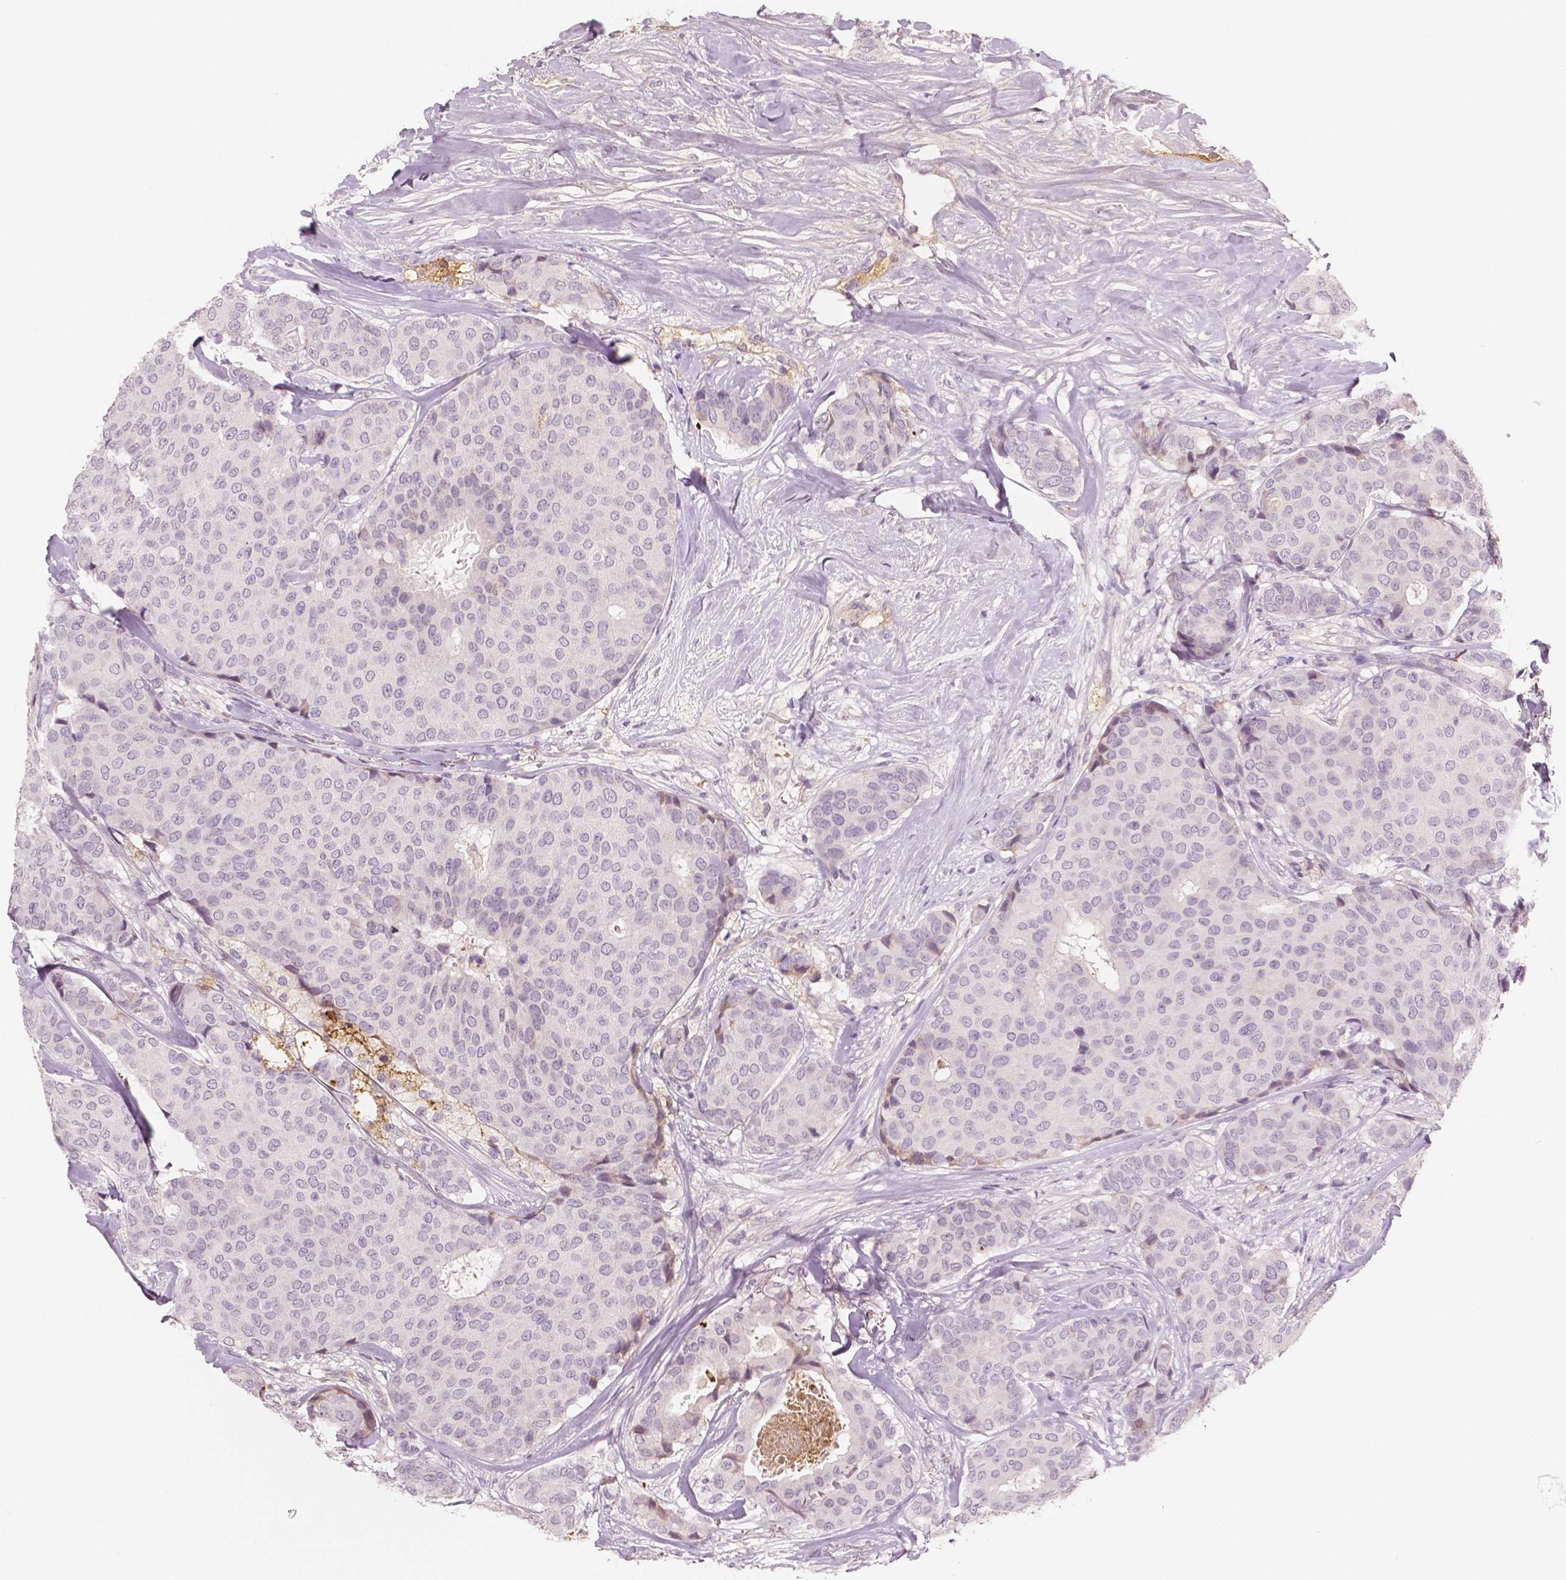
{"staining": {"intensity": "negative", "quantity": "none", "location": "none"}, "tissue": "breast cancer", "cell_type": "Tumor cells", "image_type": "cancer", "snomed": [{"axis": "morphology", "description": "Duct carcinoma"}, {"axis": "topography", "description": "Breast"}], "caption": "Tumor cells are negative for brown protein staining in infiltrating ductal carcinoma (breast).", "gene": "APOA4", "patient": {"sex": "female", "age": 75}}